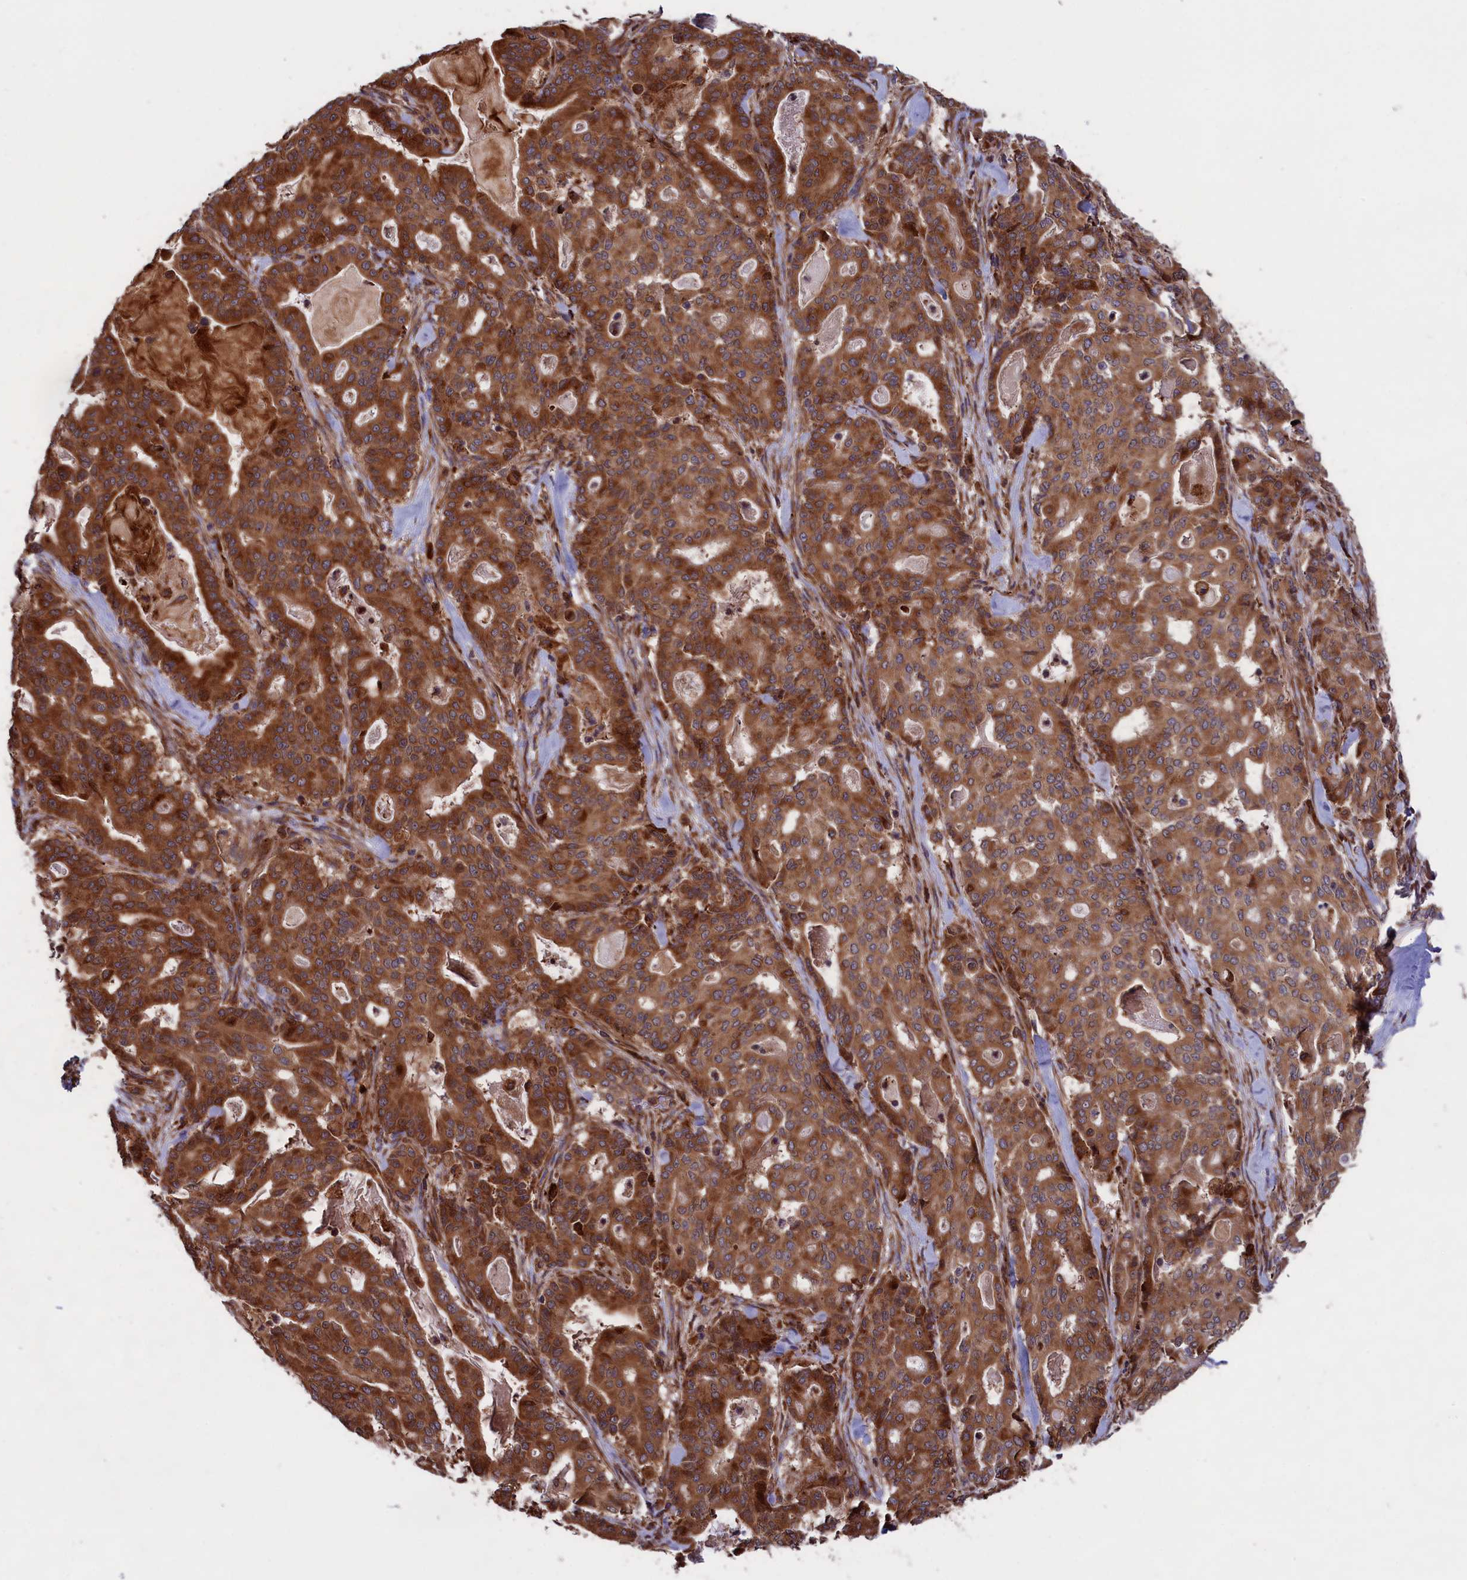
{"staining": {"intensity": "moderate", "quantity": ">75%", "location": "cytoplasmic/membranous"}, "tissue": "pancreatic cancer", "cell_type": "Tumor cells", "image_type": "cancer", "snomed": [{"axis": "morphology", "description": "Adenocarcinoma, NOS"}, {"axis": "topography", "description": "Pancreas"}], "caption": "Brown immunohistochemical staining in human pancreatic adenocarcinoma reveals moderate cytoplasmic/membranous expression in about >75% of tumor cells.", "gene": "PLA2G4C", "patient": {"sex": "male", "age": 63}}